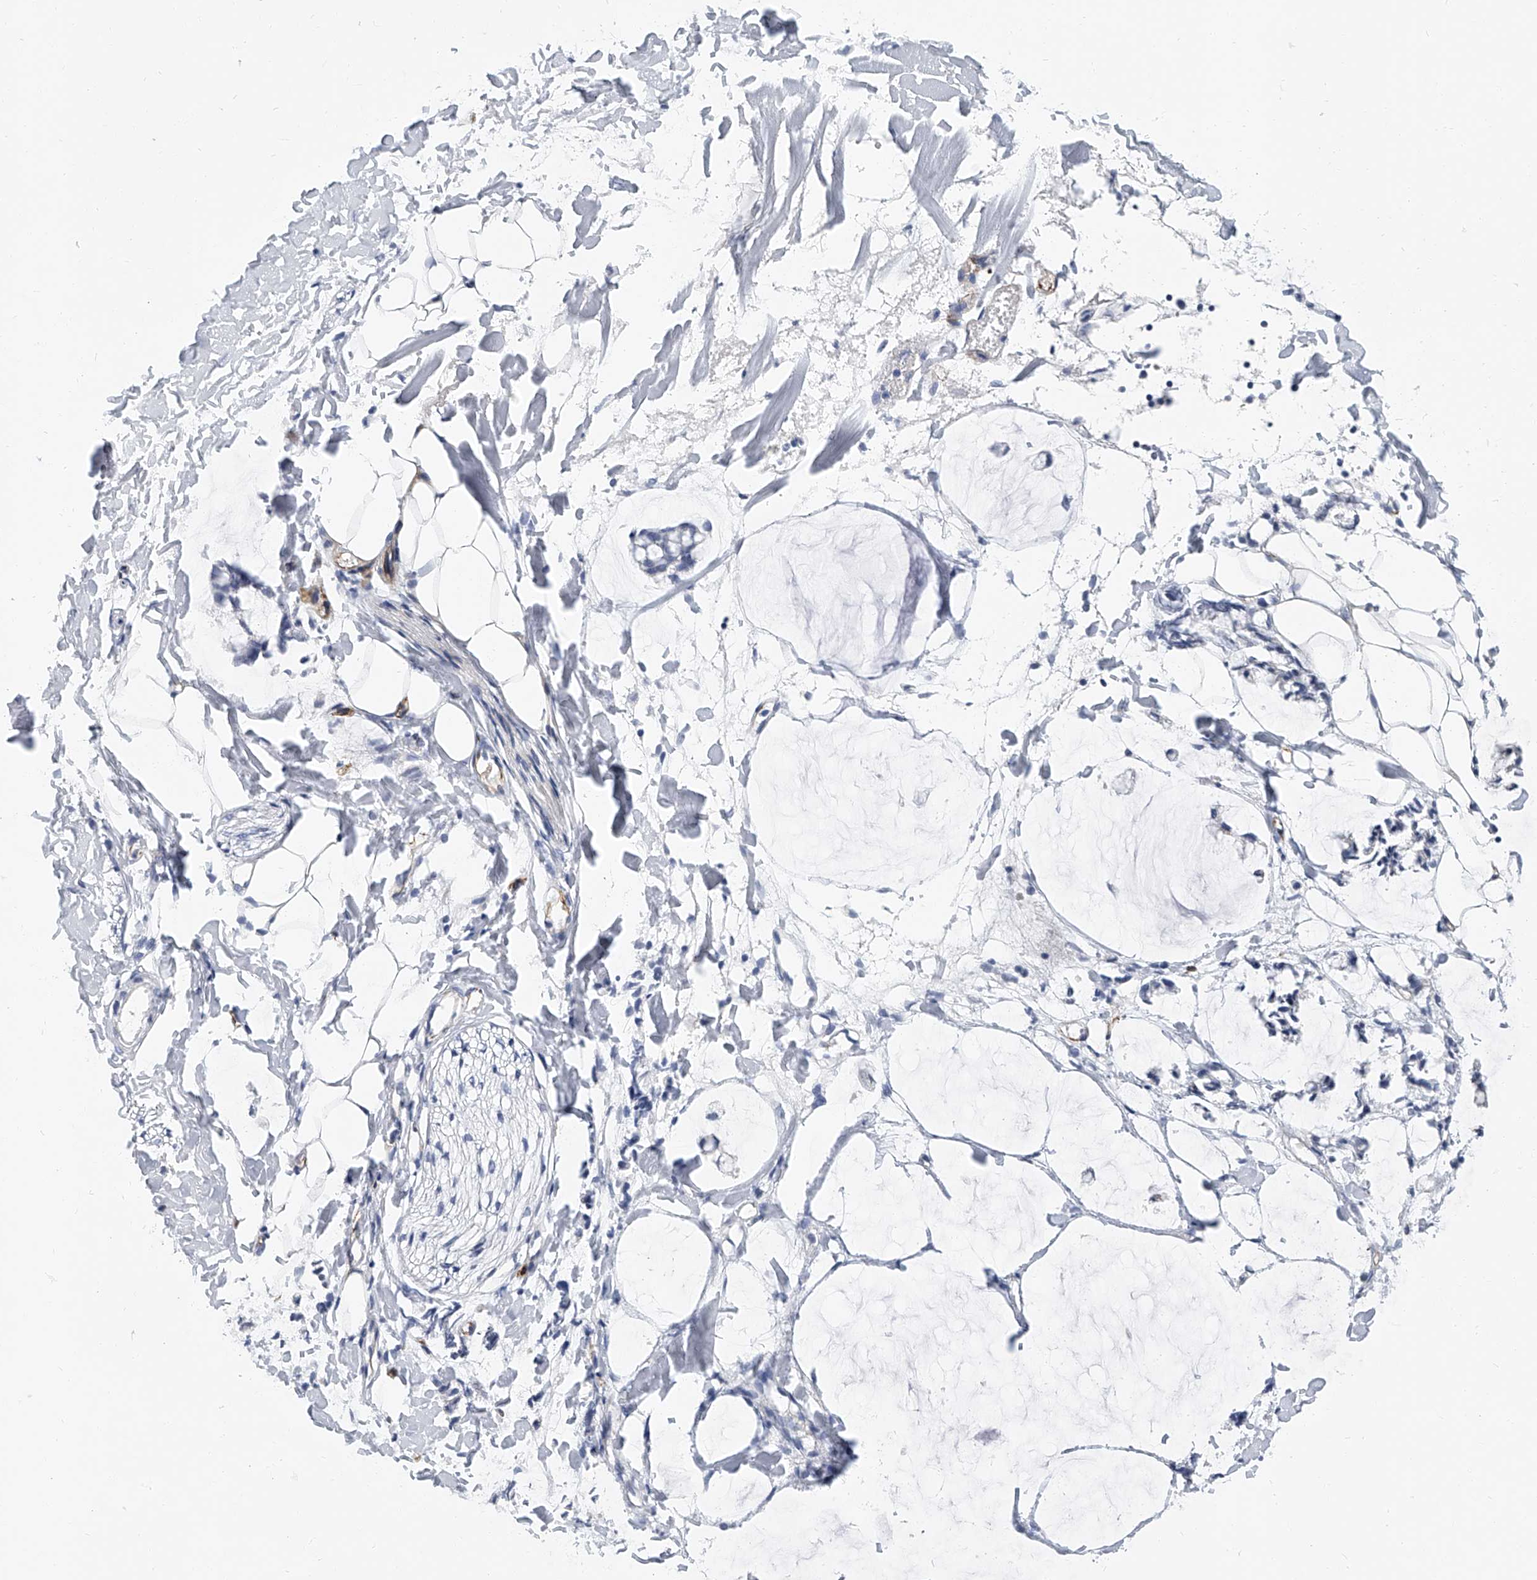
{"staining": {"intensity": "negative", "quantity": "none", "location": "none"}, "tissue": "adipose tissue", "cell_type": "Adipocytes", "image_type": "normal", "snomed": [{"axis": "morphology", "description": "Normal tissue, NOS"}, {"axis": "morphology", "description": "Adenocarcinoma, NOS"}, {"axis": "topography", "description": "Colon"}, {"axis": "topography", "description": "Peripheral nerve tissue"}], "caption": "This is an immunohistochemistry histopathology image of normal human adipose tissue. There is no positivity in adipocytes.", "gene": "KIRREL1", "patient": {"sex": "male", "age": 14}}